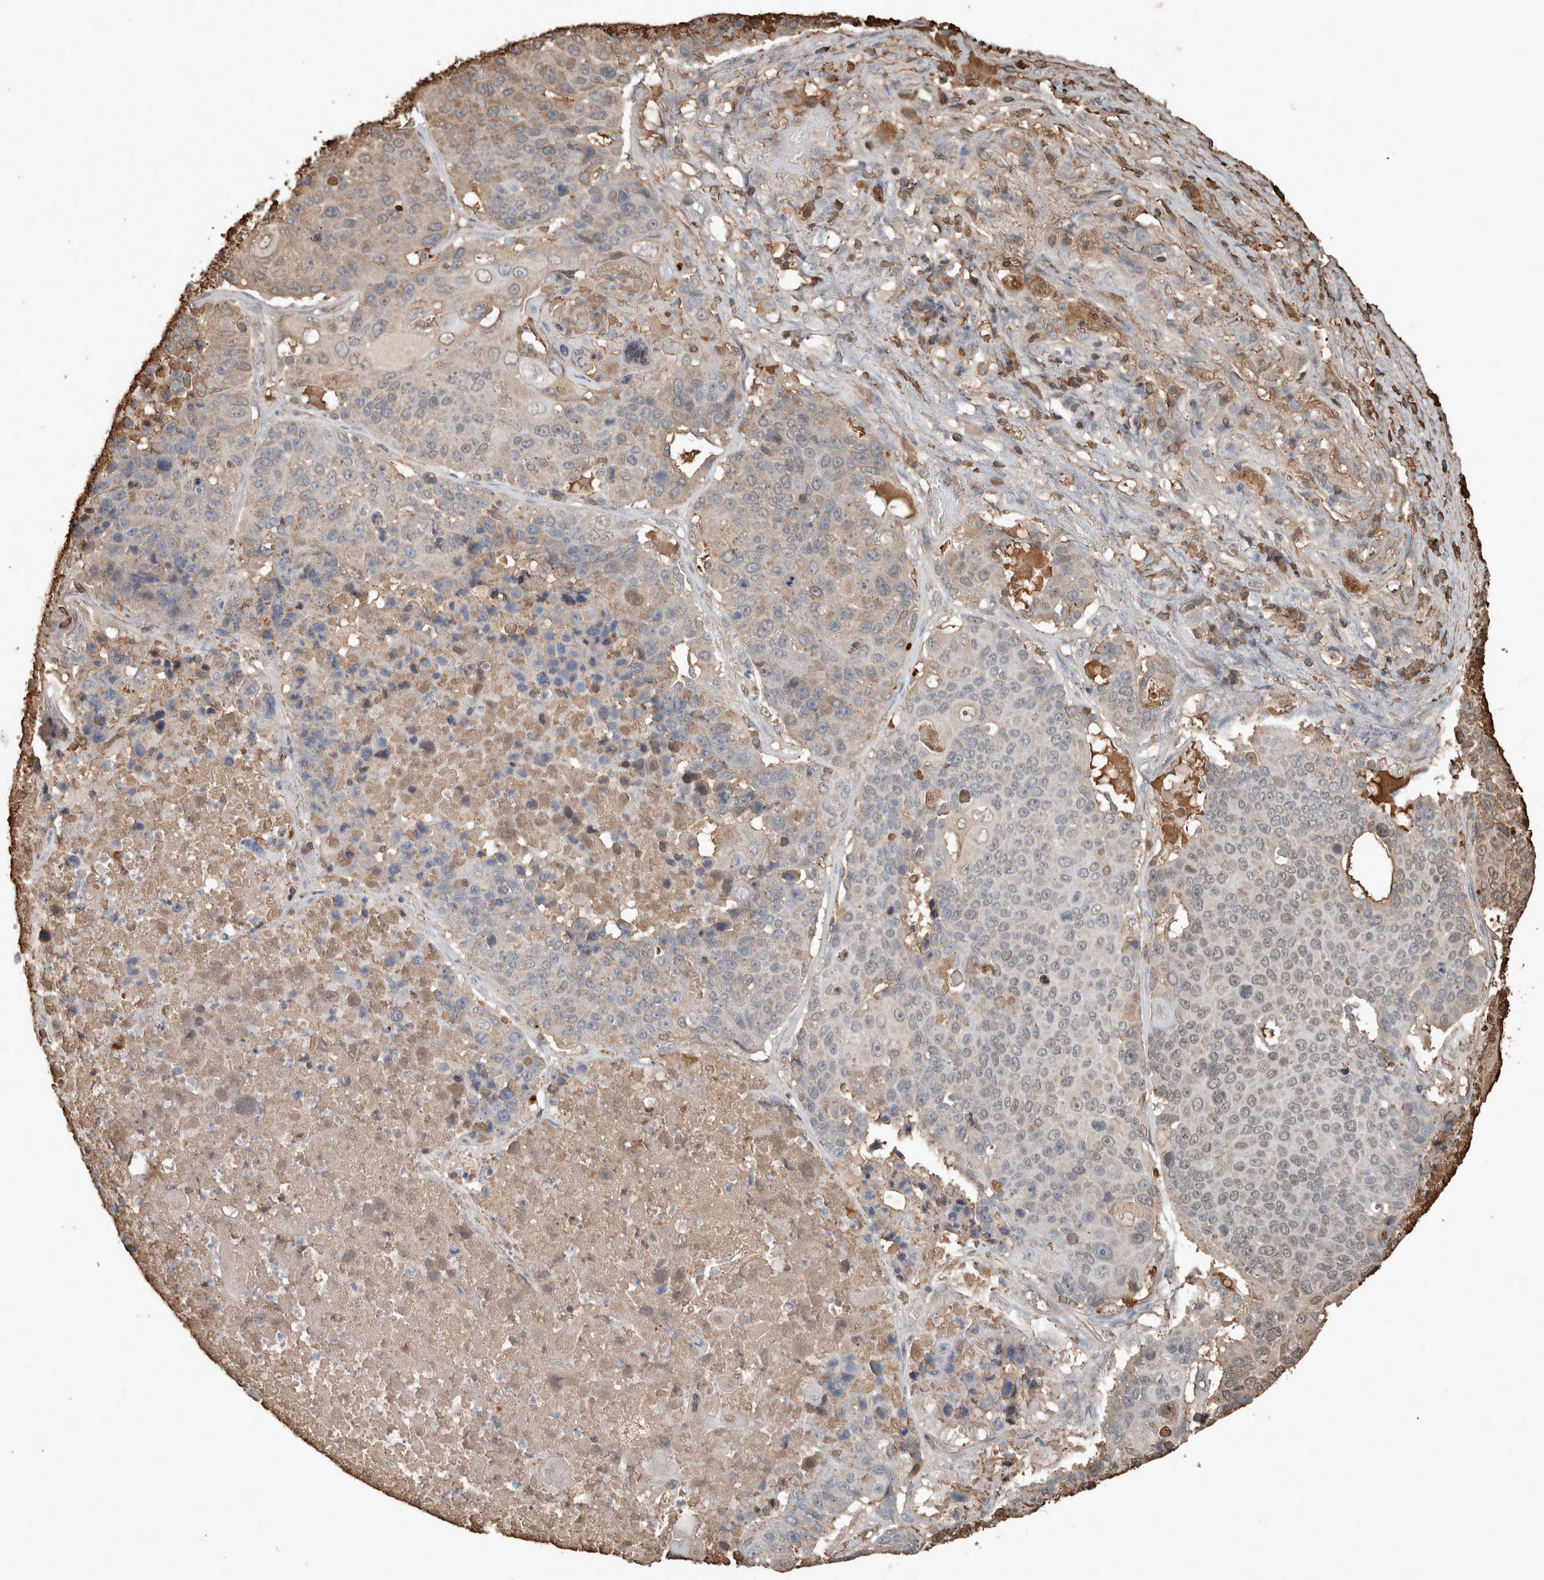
{"staining": {"intensity": "weak", "quantity": "25%-75%", "location": "cytoplasmic/membranous"}, "tissue": "lung cancer", "cell_type": "Tumor cells", "image_type": "cancer", "snomed": [{"axis": "morphology", "description": "Squamous cell carcinoma, NOS"}, {"axis": "topography", "description": "Lung"}], "caption": "The image shows immunohistochemical staining of lung cancer. There is weak cytoplasmic/membranous expression is identified in approximately 25%-75% of tumor cells. The staining was performed using DAB to visualize the protein expression in brown, while the nuclei were stained in blue with hematoxylin (Magnification: 20x).", "gene": "USP34", "patient": {"sex": "male", "age": 61}}